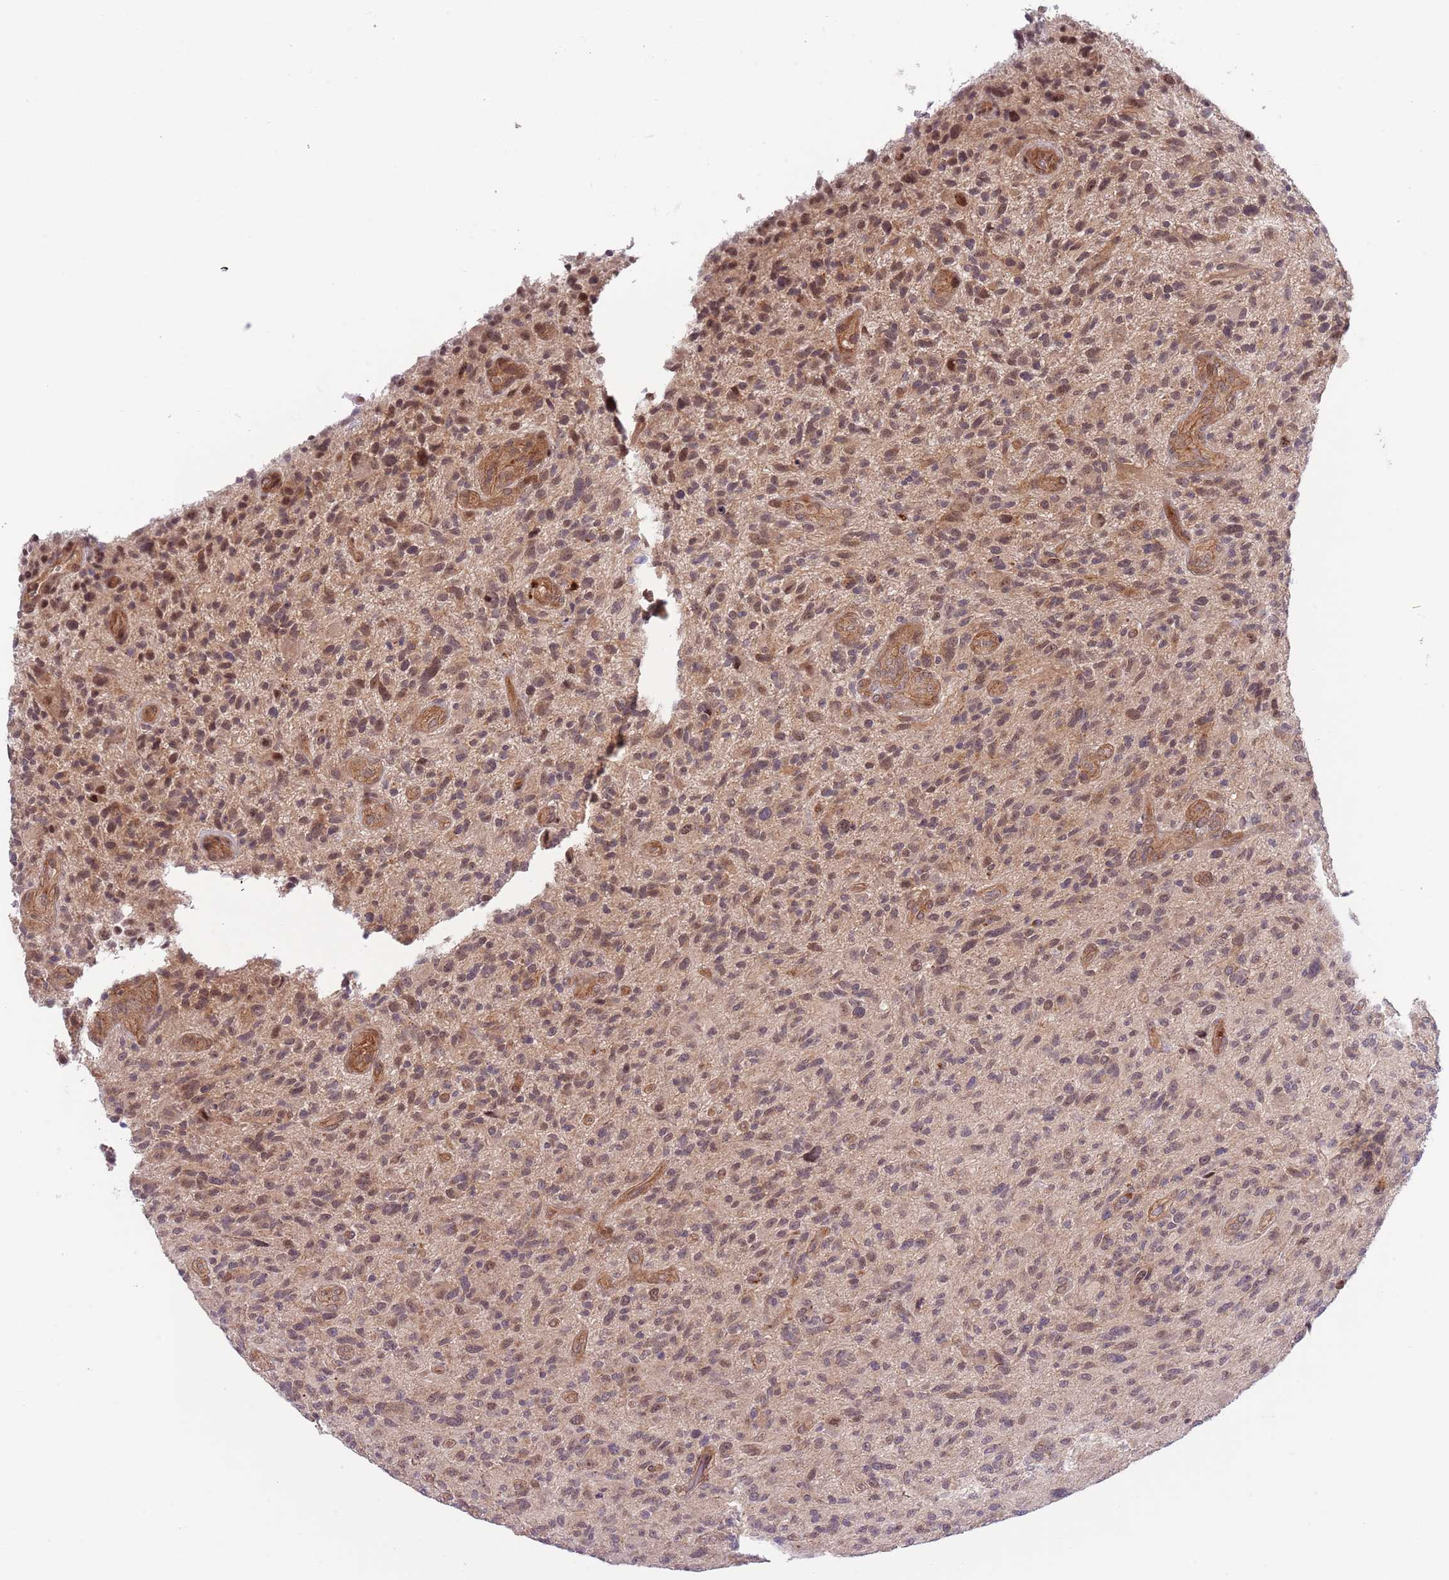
{"staining": {"intensity": "moderate", "quantity": "<25%", "location": "cytoplasmic/membranous,nuclear"}, "tissue": "glioma", "cell_type": "Tumor cells", "image_type": "cancer", "snomed": [{"axis": "morphology", "description": "Glioma, malignant, High grade"}, {"axis": "topography", "description": "Brain"}], "caption": "Malignant glioma (high-grade) stained for a protein (brown) displays moderate cytoplasmic/membranous and nuclear positive positivity in approximately <25% of tumor cells.", "gene": "PRR16", "patient": {"sex": "male", "age": 47}}